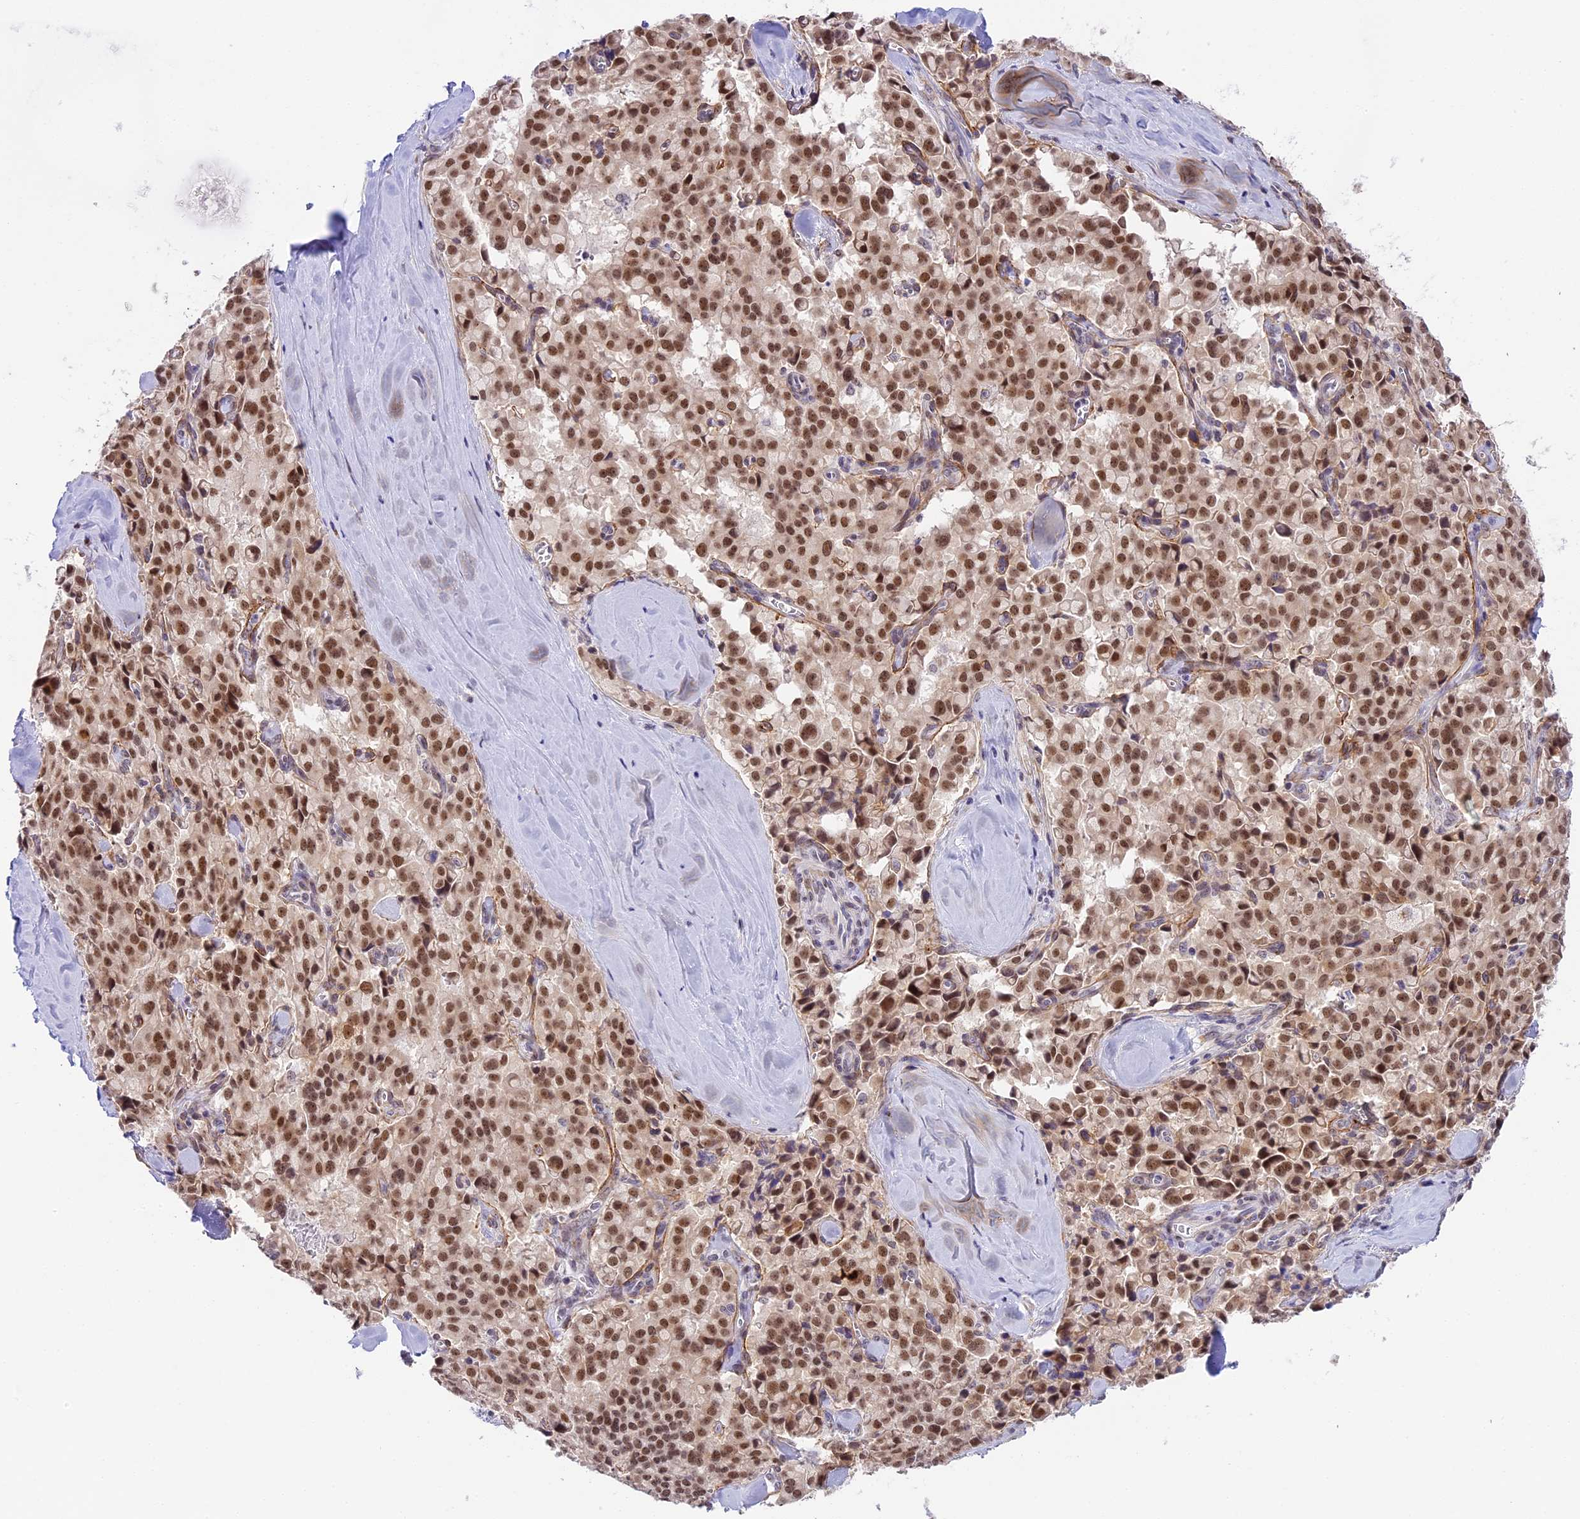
{"staining": {"intensity": "strong", "quantity": ">75%", "location": "nuclear"}, "tissue": "pancreatic cancer", "cell_type": "Tumor cells", "image_type": "cancer", "snomed": [{"axis": "morphology", "description": "Adenocarcinoma, NOS"}, {"axis": "topography", "description": "Pancreas"}], "caption": "The immunohistochemical stain highlights strong nuclear positivity in tumor cells of pancreatic cancer (adenocarcinoma) tissue.", "gene": "HEATR5B", "patient": {"sex": "male", "age": 65}}